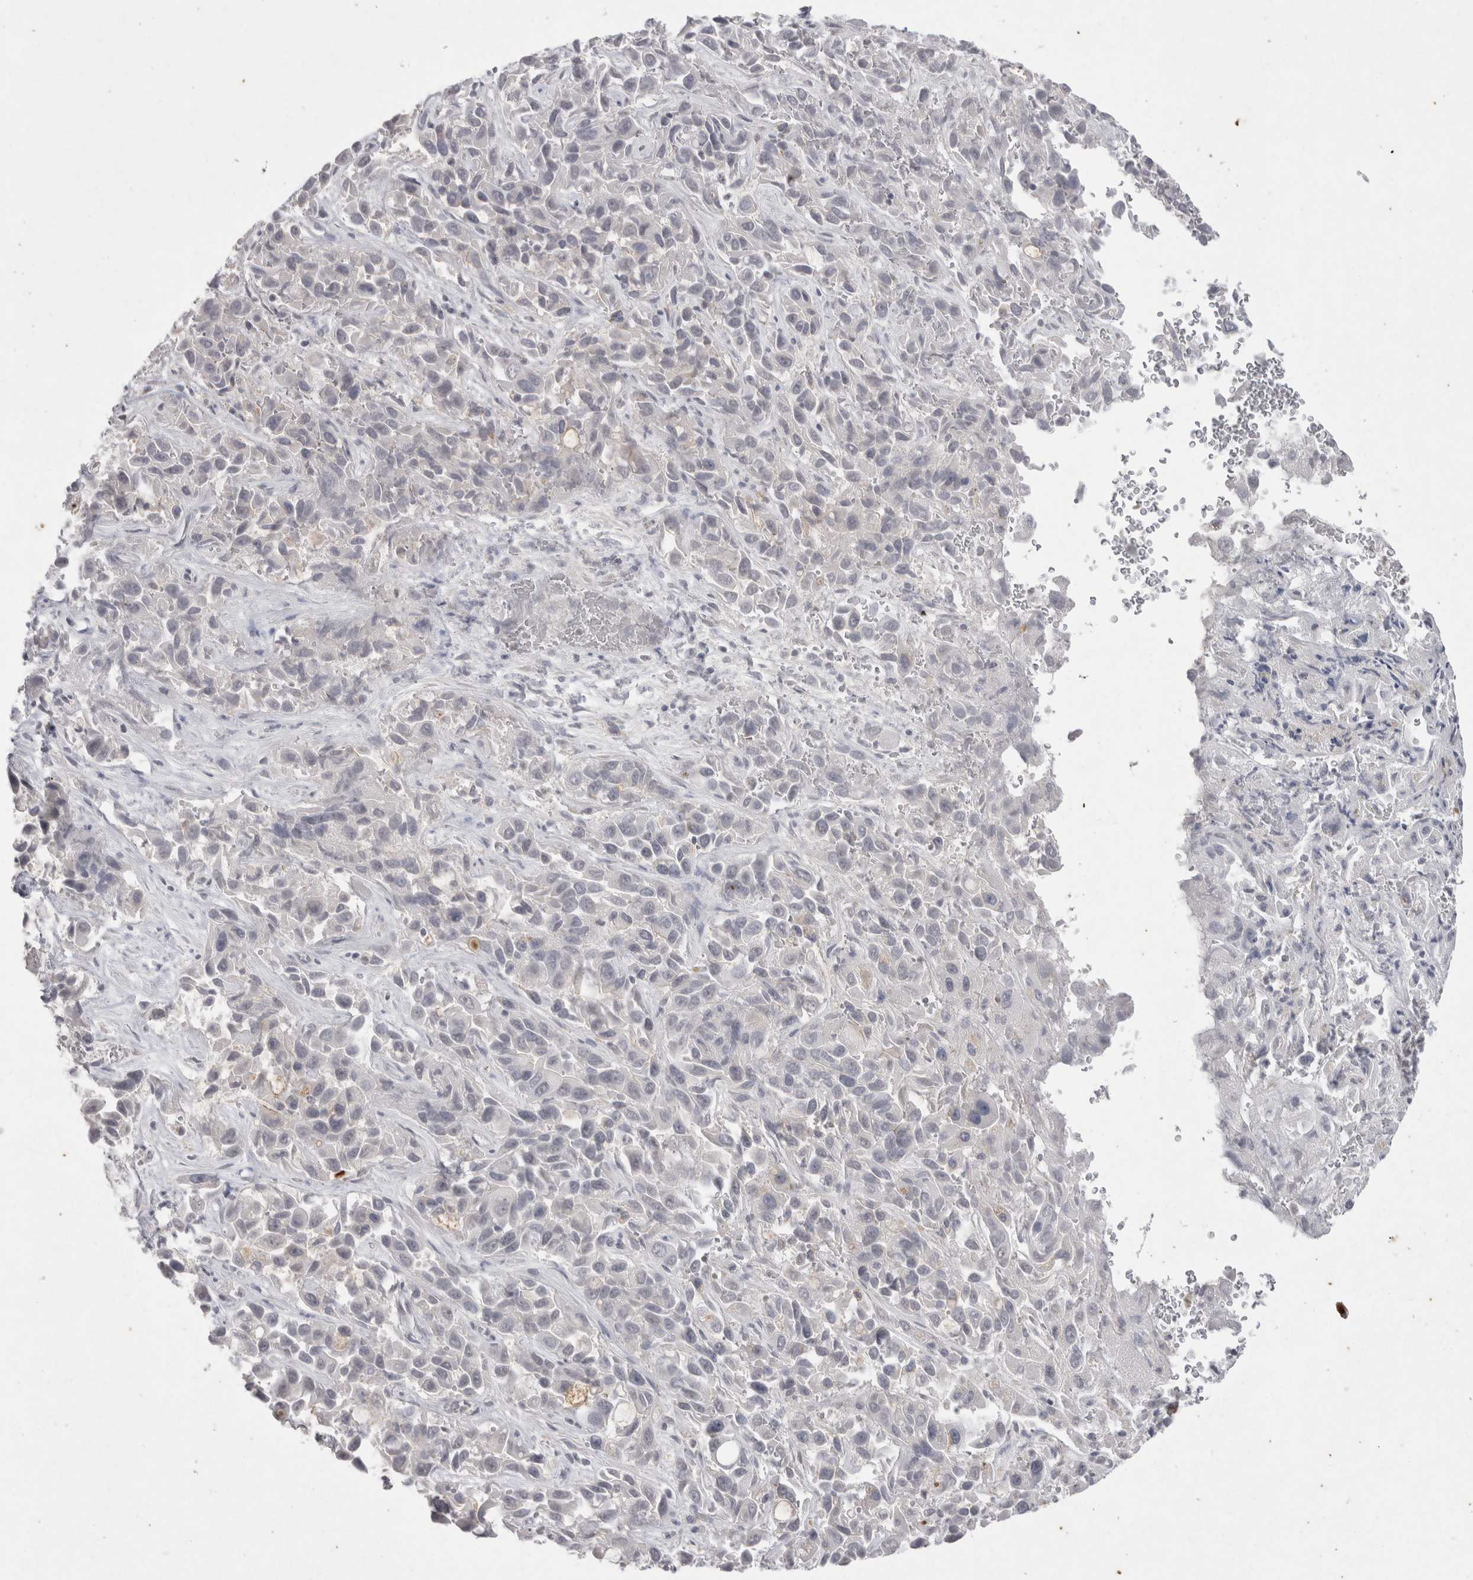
{"staining": {"intensity": "negative", "quantity": "none", "location": "none"}, "tissue": "liver cancer", "cell_type": "Tumor cells", "image_type": "cancer", "snomed": [{"axis": "morphology", "description": "Cholangiocarcinoma"}, {"axis": "topography", "description": "Liver"}], "caption": "Immunohistochemistry (IHC) of human liver cancer exhibits no positivity in tumor cells. Brightfield microscopy of IHC stained with DAB (brown) and hematoxylin (blue), captured at high magnification.", "gene": "DDX4", "patient": {"sex": "female", "age": 52}}